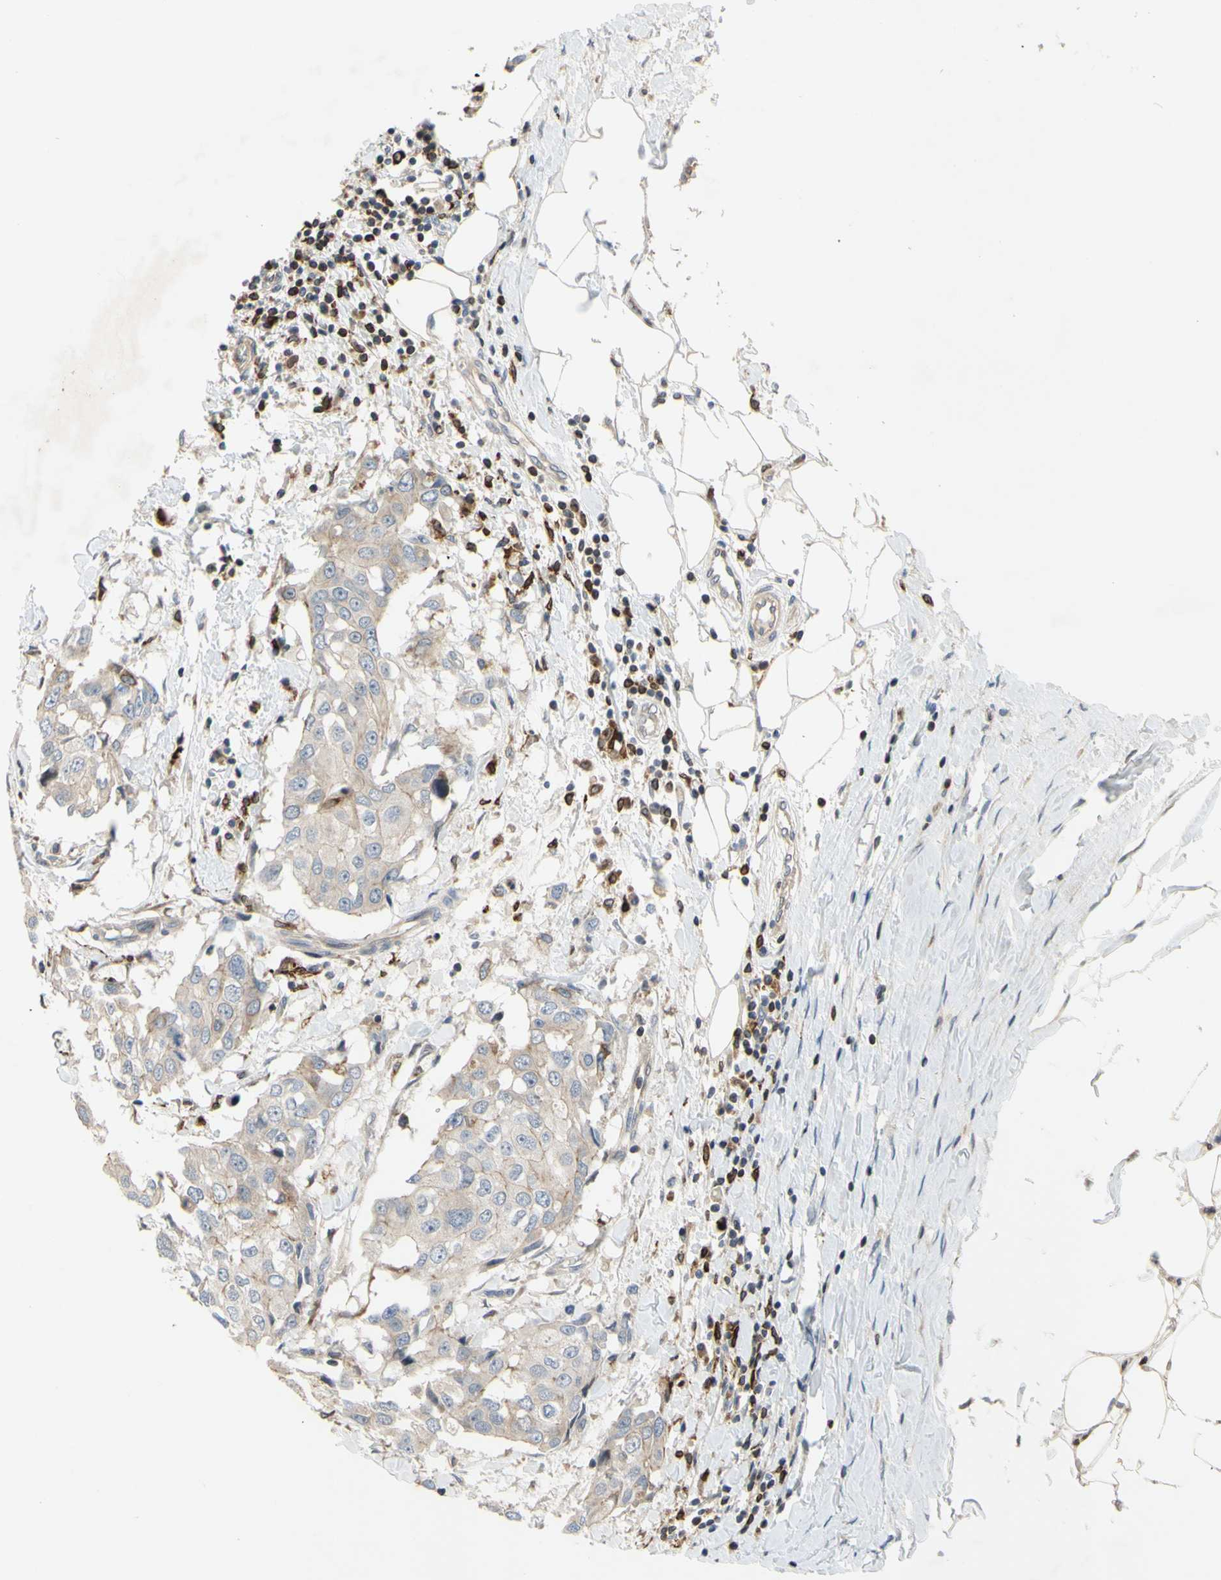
{"staining": {"intensity": "weak", "quantity": ">75%", "location": "cytoplasmic/membranous"}, "tissue": "breast cancer", "cell_type": "Tumor cells", "image_type": "cancer", "snomed": [{"axis": "morphology", "description": "Duct carcinoma"}, {"axis": "topography", "description": "Breast"}], "caption": "Human breast cancer stained with a protein marker shows weak staining in tumor cells.", "gene": "PLXNA2", "patient": {"sex": "female", "age": 27}}